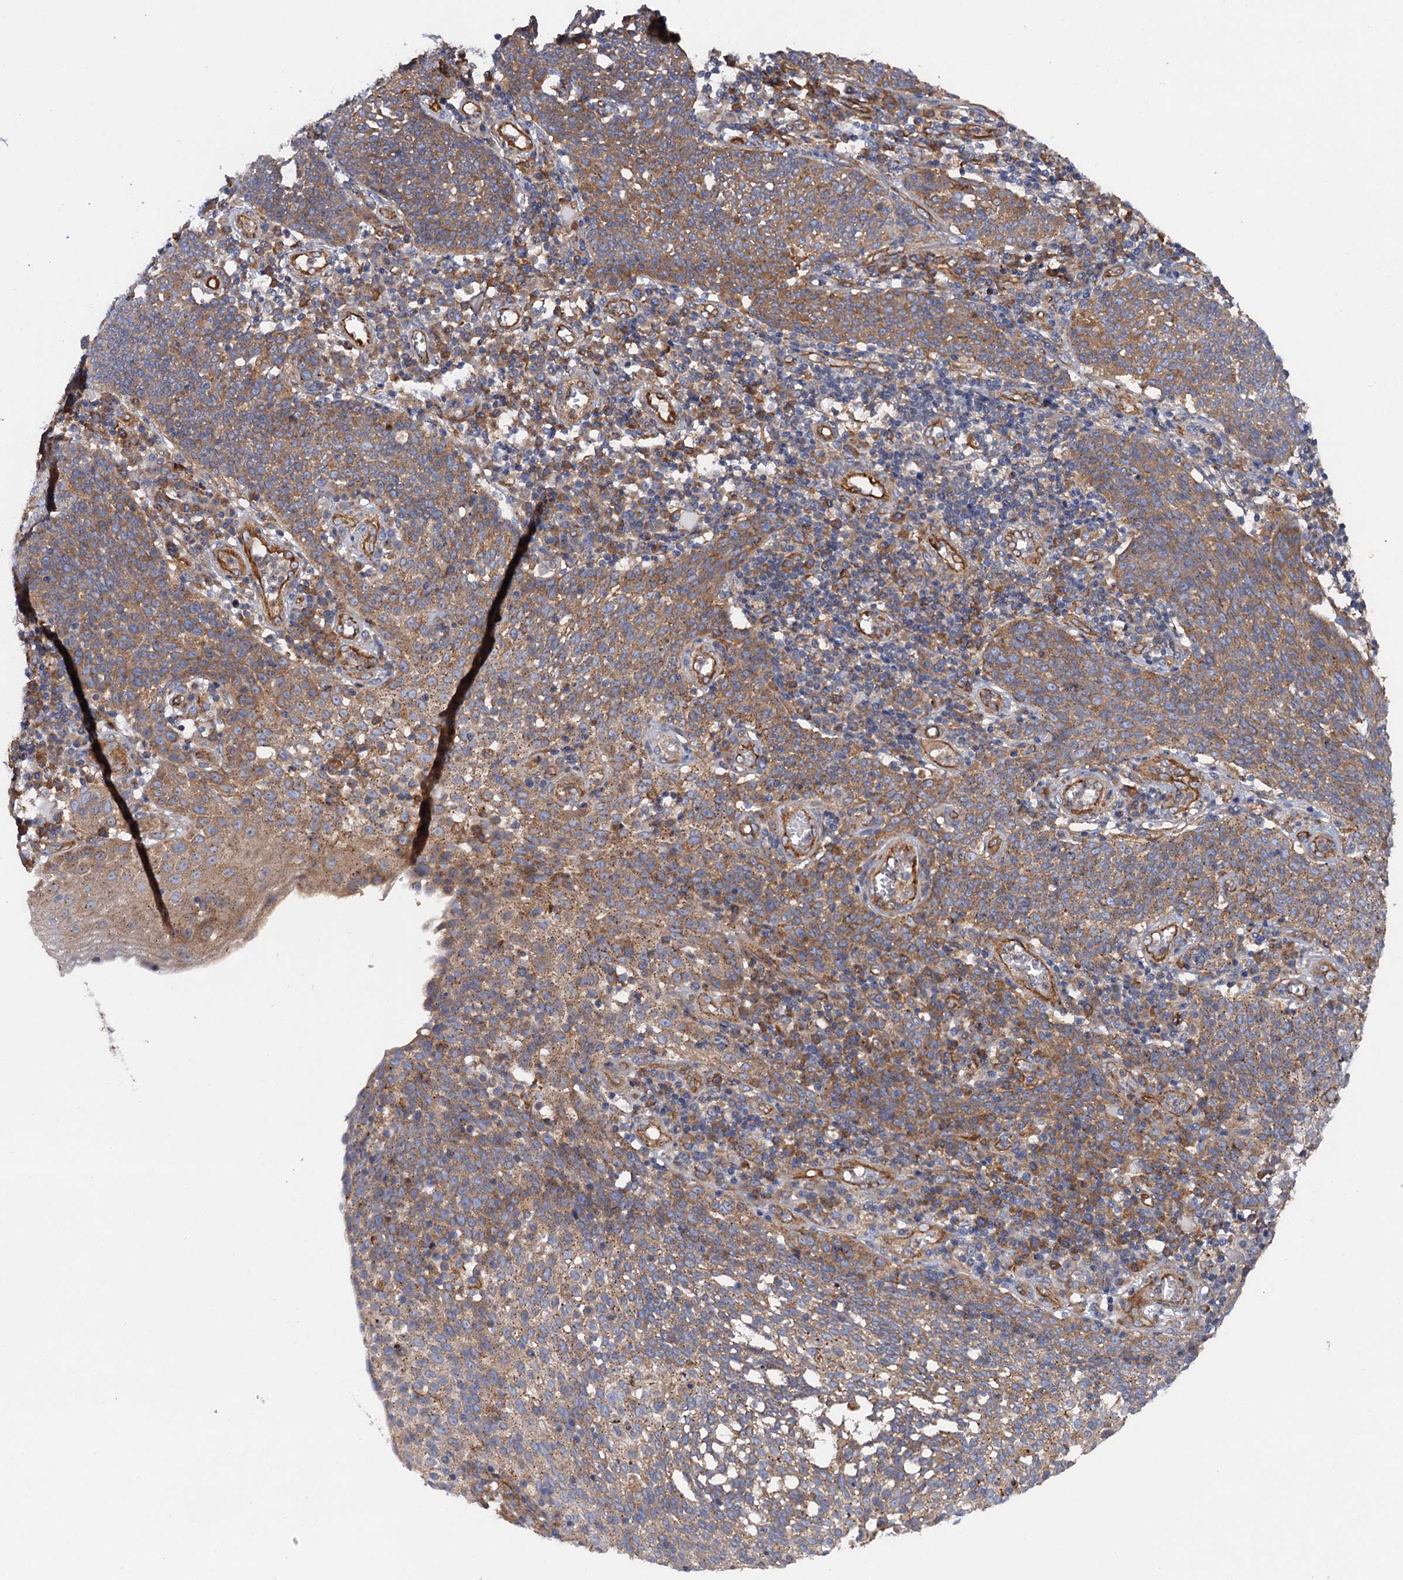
{"staining": {"intensity": "moderate", "quantity": ">75%", "location": "cytoplasmic/membranous"}, "tissue": "cervical cancer", "cell_type": "Tumor cells", "image_type": "cancer", "snomed": [{"axis": "morphology", "description": "Squamous cell carcinoma, NOS"}, {"axis": "topography", "description": "Cervix"}], "caption": "Brown immunohistochemical staining in cervical squamous cell carcinoma demonstrates moderate cytoplasmic/membranous positivity in approximately >75% of tumor cells.", "gene": "MRPL48", "patient": {"sex": "female", "age": 34}}